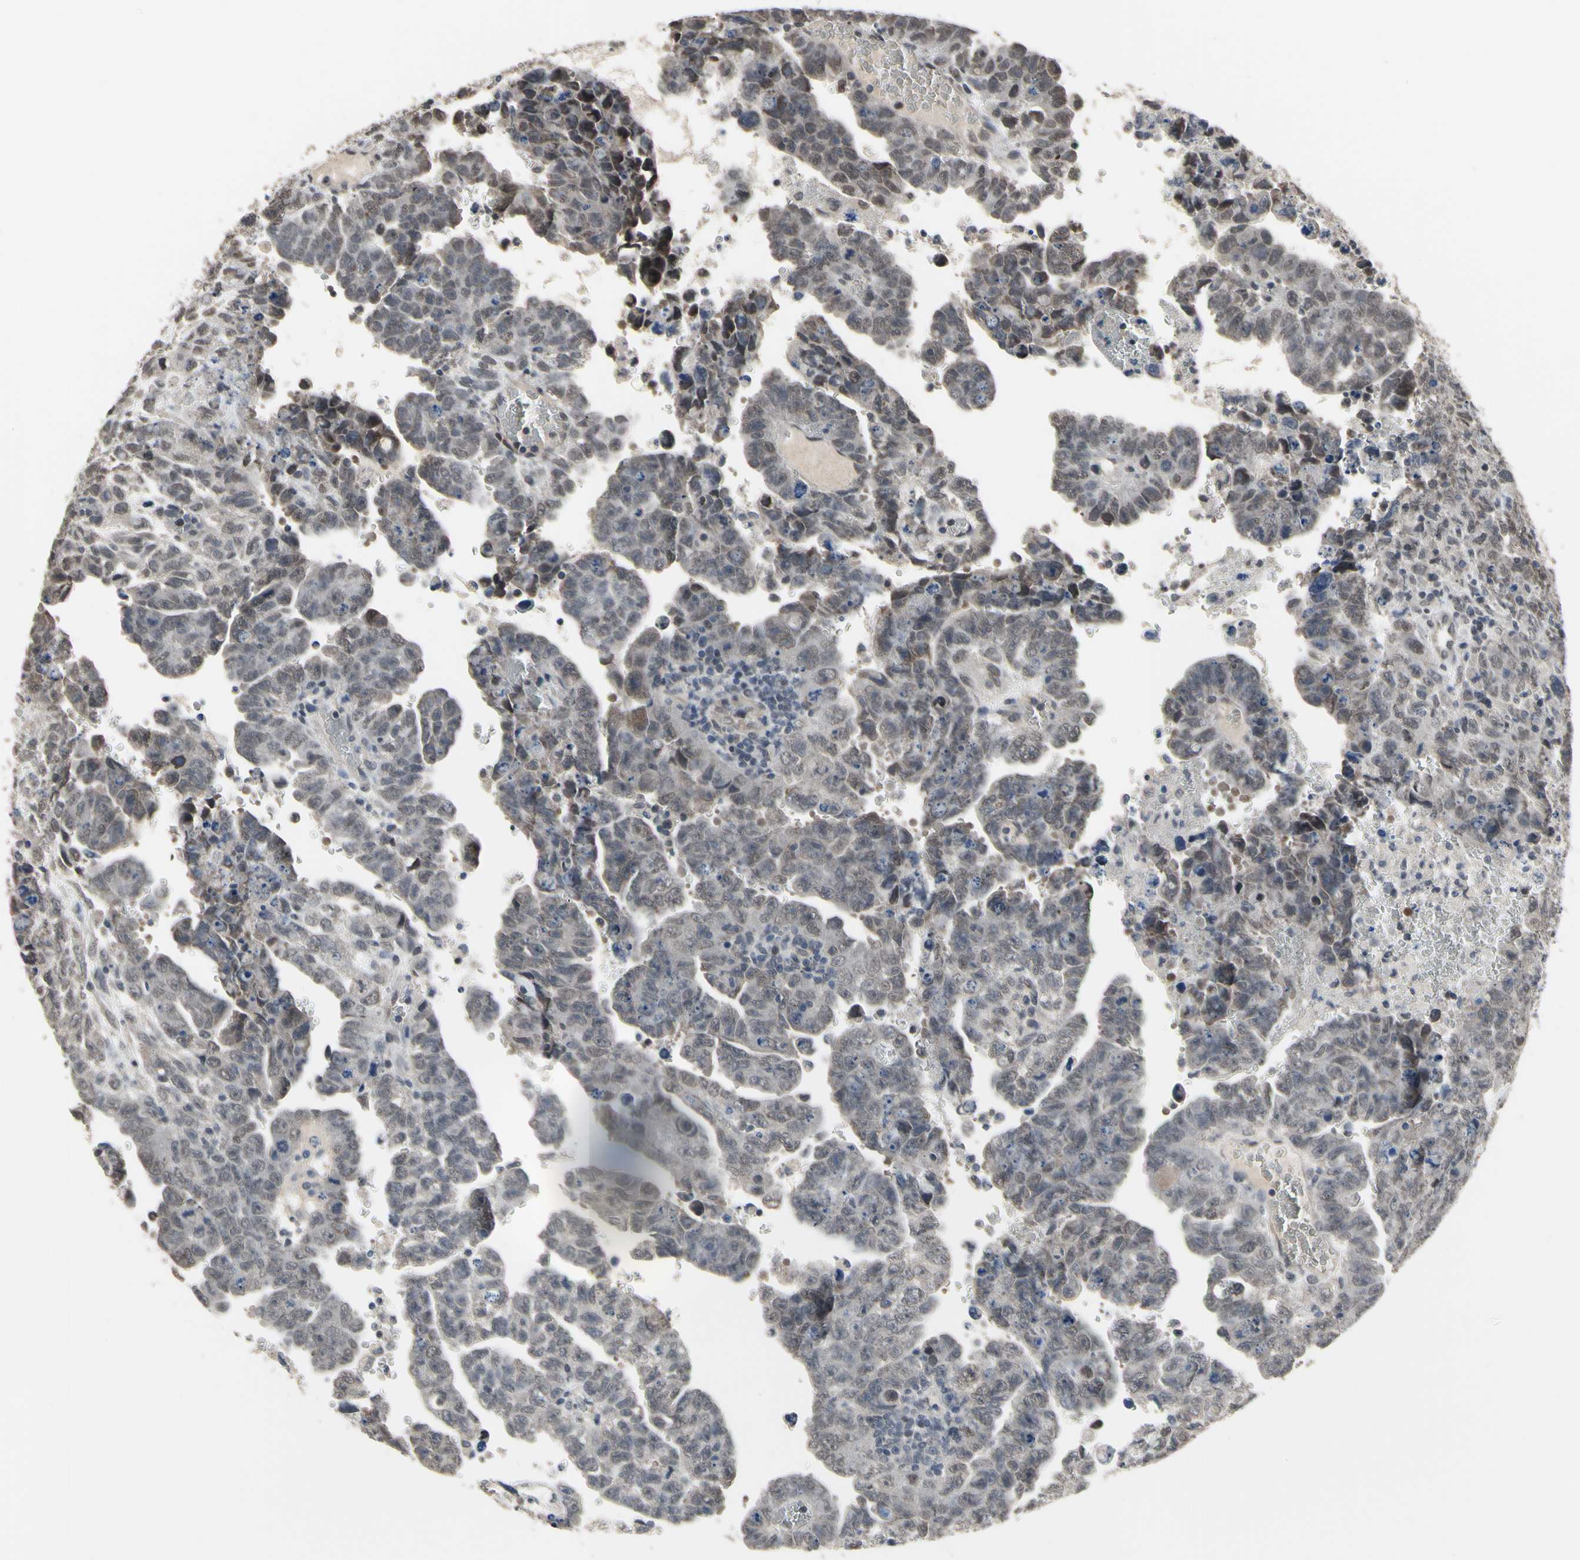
{"staining": {"intensity": "weak", "quantity": "25%-75%", "location": "nuclear"}, "tissue": "testis cancer", "cell_type": "Tumor cells", "image_type": "cancer", "snomed": [{"axis": "morphology", "description": "Carcinoma, Embryonal, NOS"}, {"axis": "topography", "description": "Testis"}], "caption": "Testis cancer (embryonal carcinoma) tissue exhibits weak nuclear expression in about 25%-75% of tumor cells, visualized by immunohistochemistry.", "gene": "ZNF174", "patient": {"sex": "male", "age": 28}}